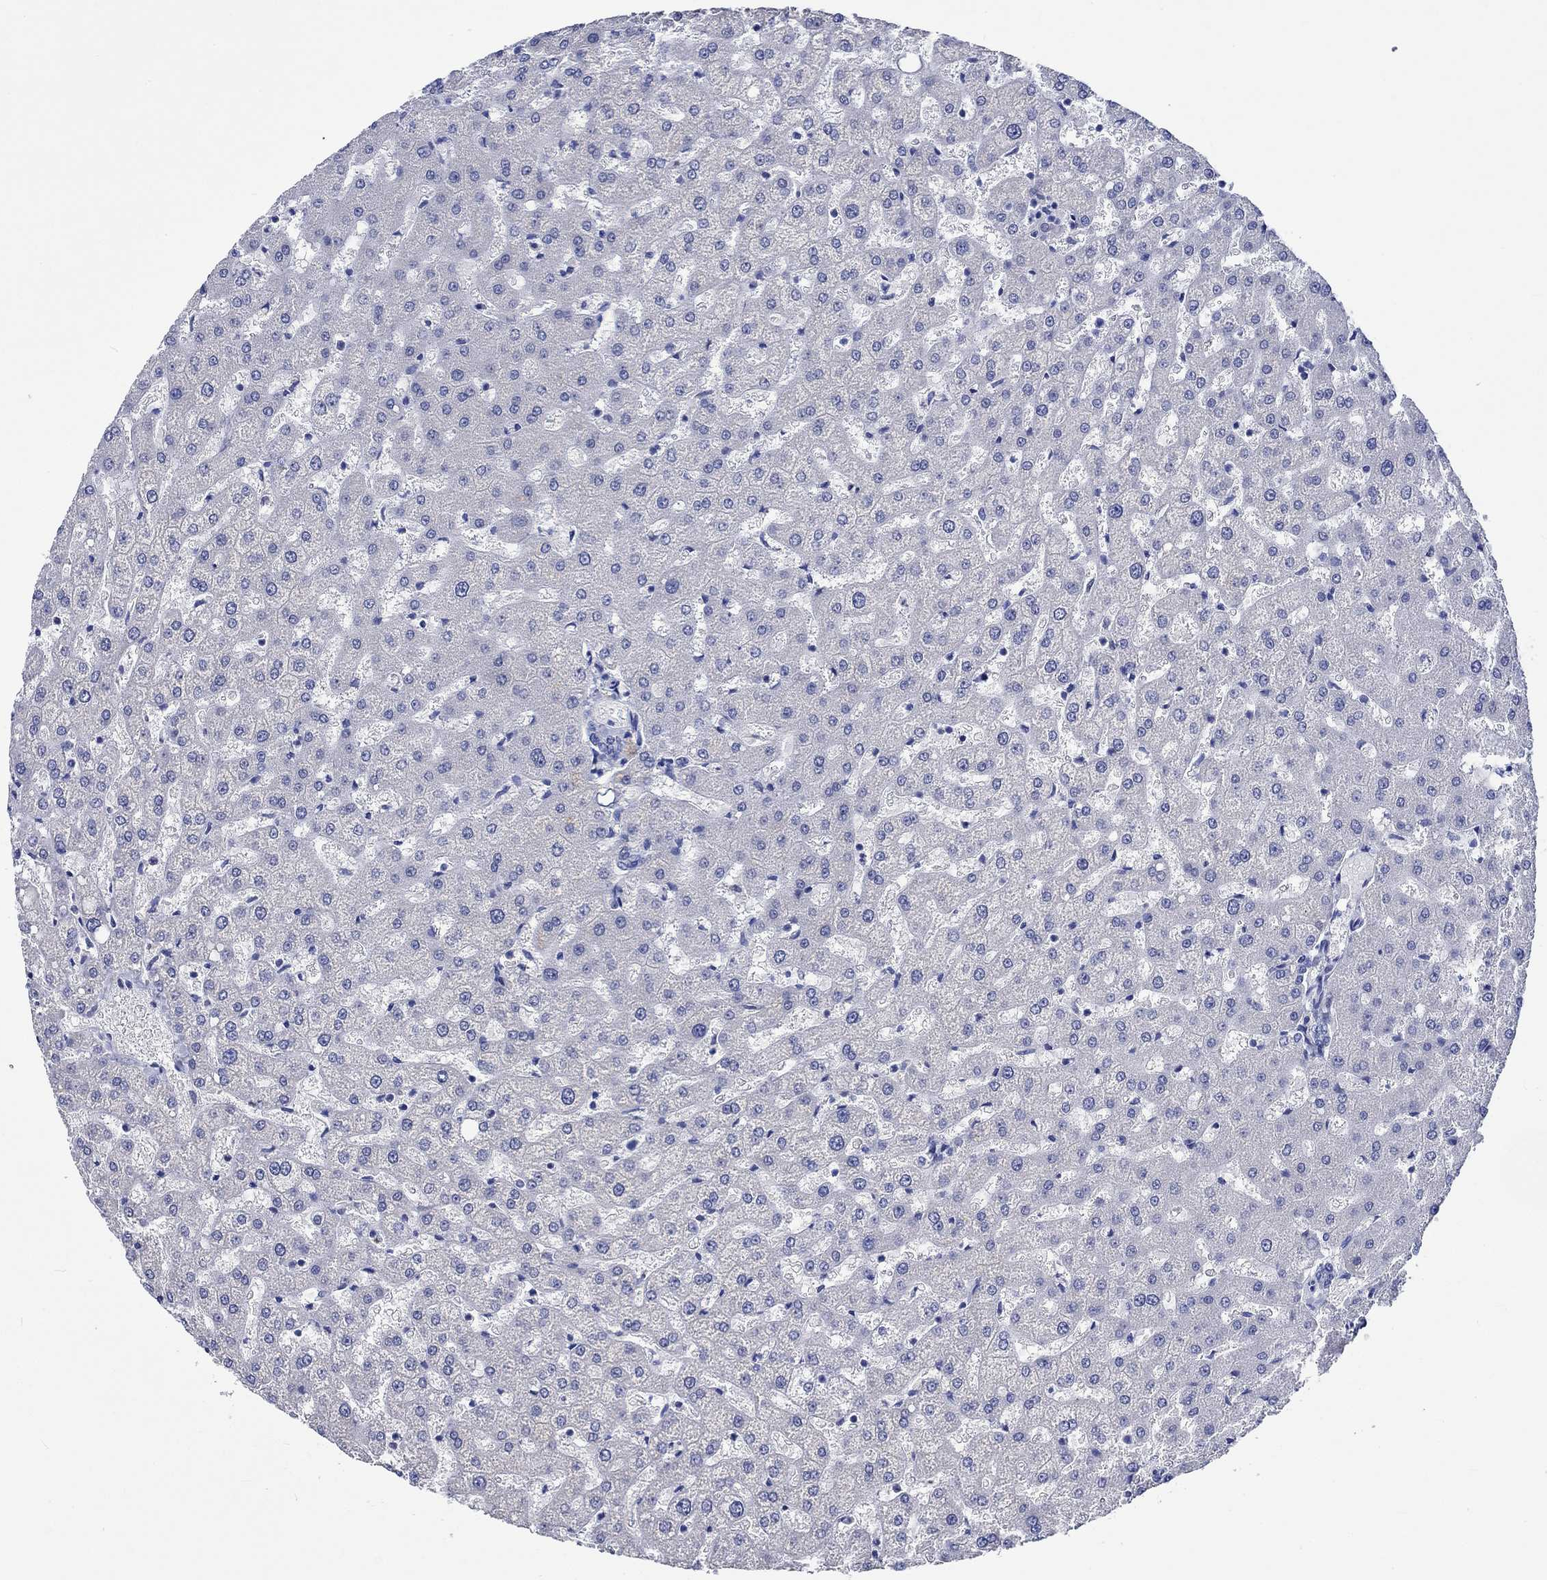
{"staining": {"intensity": "negative", "quantity": "none", "location": "none"}, "tissue": "liver", "cell_type": "Cholangiocytes", "image_type": "normal", "snomed": [{"axis": "morphology", "description": "Normal tissue, NOS"}, {"axis": "topography", "description": "Liver"}], "caption": "Protein analysis of unremarkable liver demonstrates no significant staining in cholangiocytes.", "gene": "KLHL35", "patient": {"sex": "female", "age": 50}}